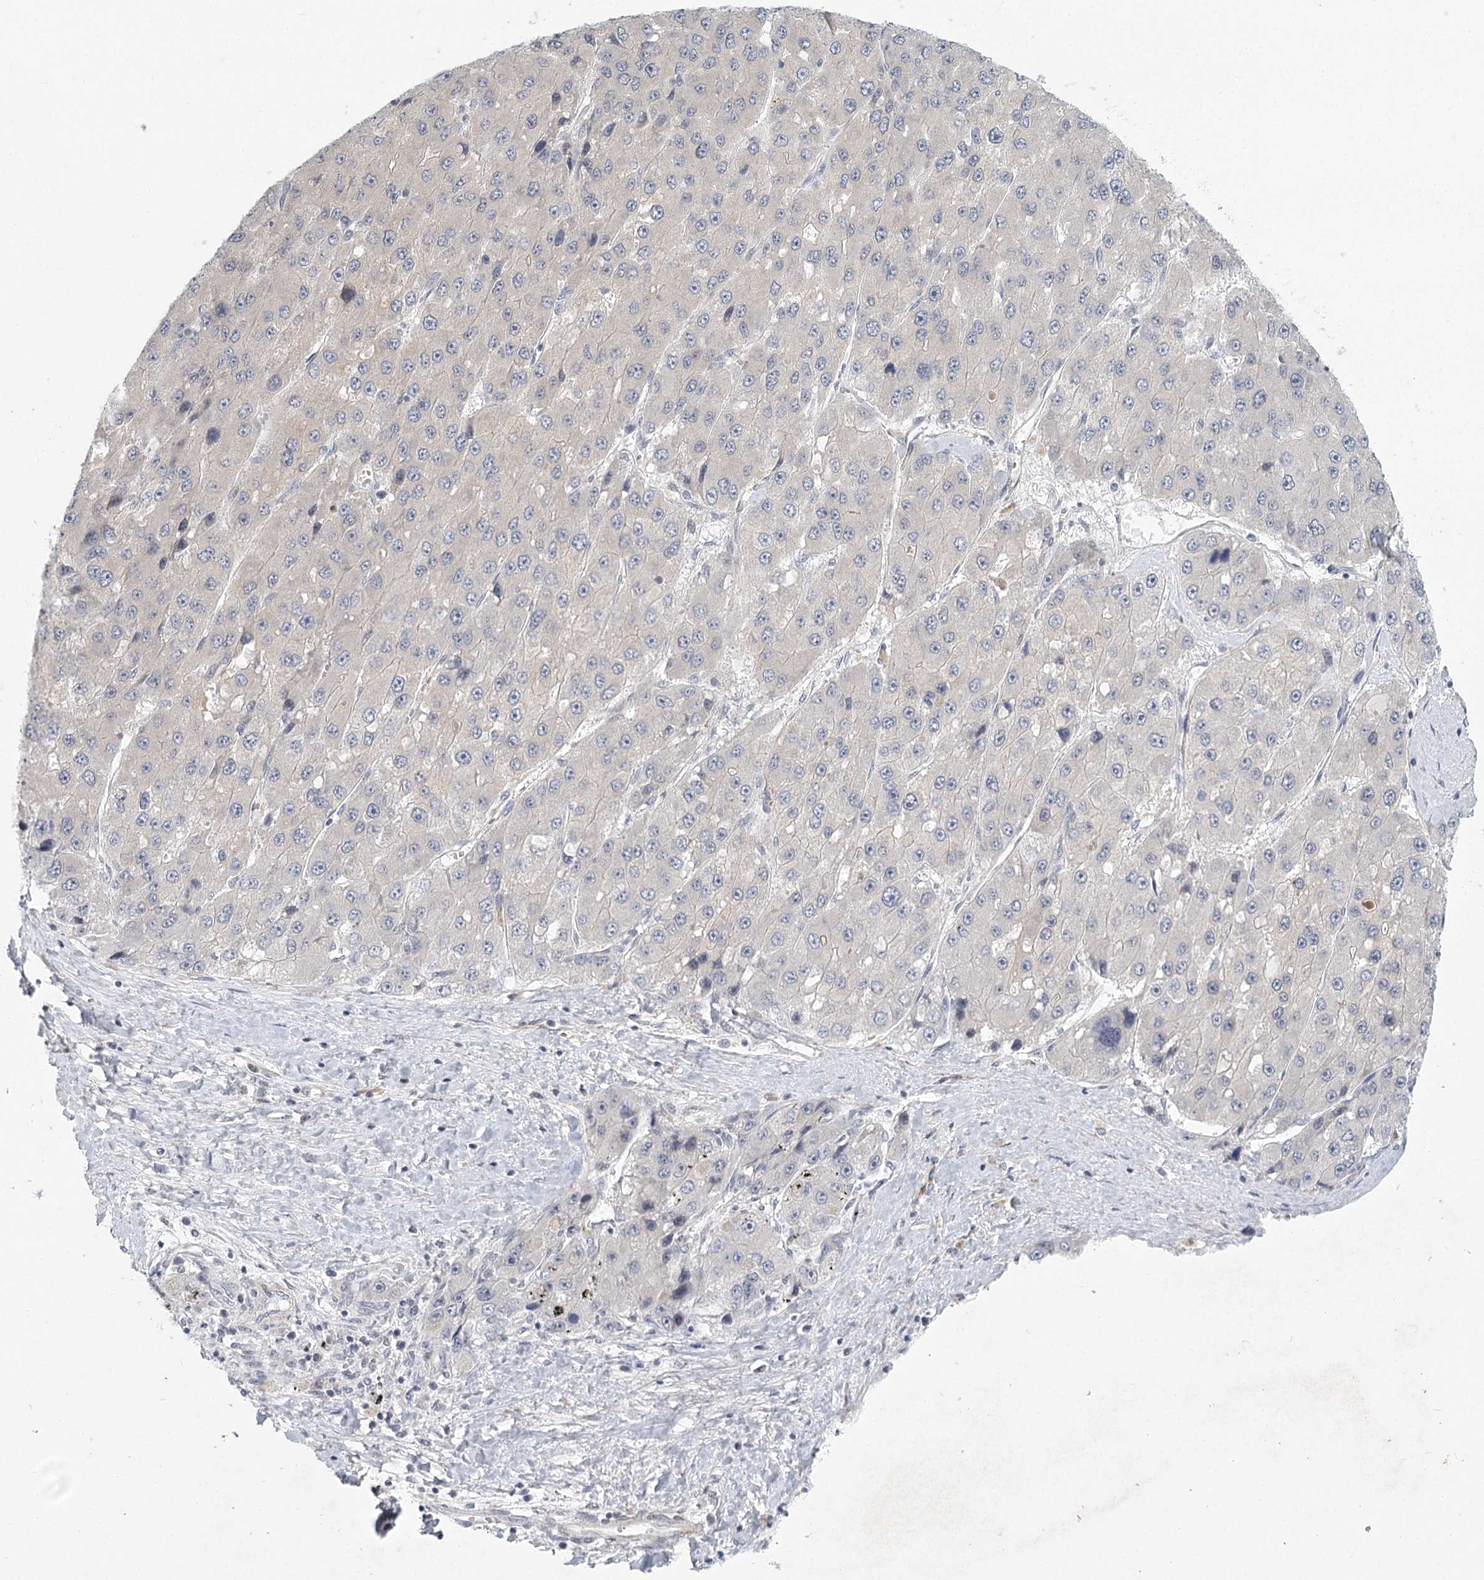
{"staining": {"intensity": "negative", "quantity": "none", "location": "none"}, "tissue": "liver cancer", "cell_type": "Tumor cells", "image_type": "cancer", "snomed": [{"axis": "morphology", "description": "Carcinoma, Hepatocellular, NOS"}, {"axis": "topography", "description": "Liver"}], "caption": "Tumor cells show no significant expression in liver cancer (hepatocellular carcinoma).", "gene": "MEPE", "patient": {"sex": "female", "age": 73}}